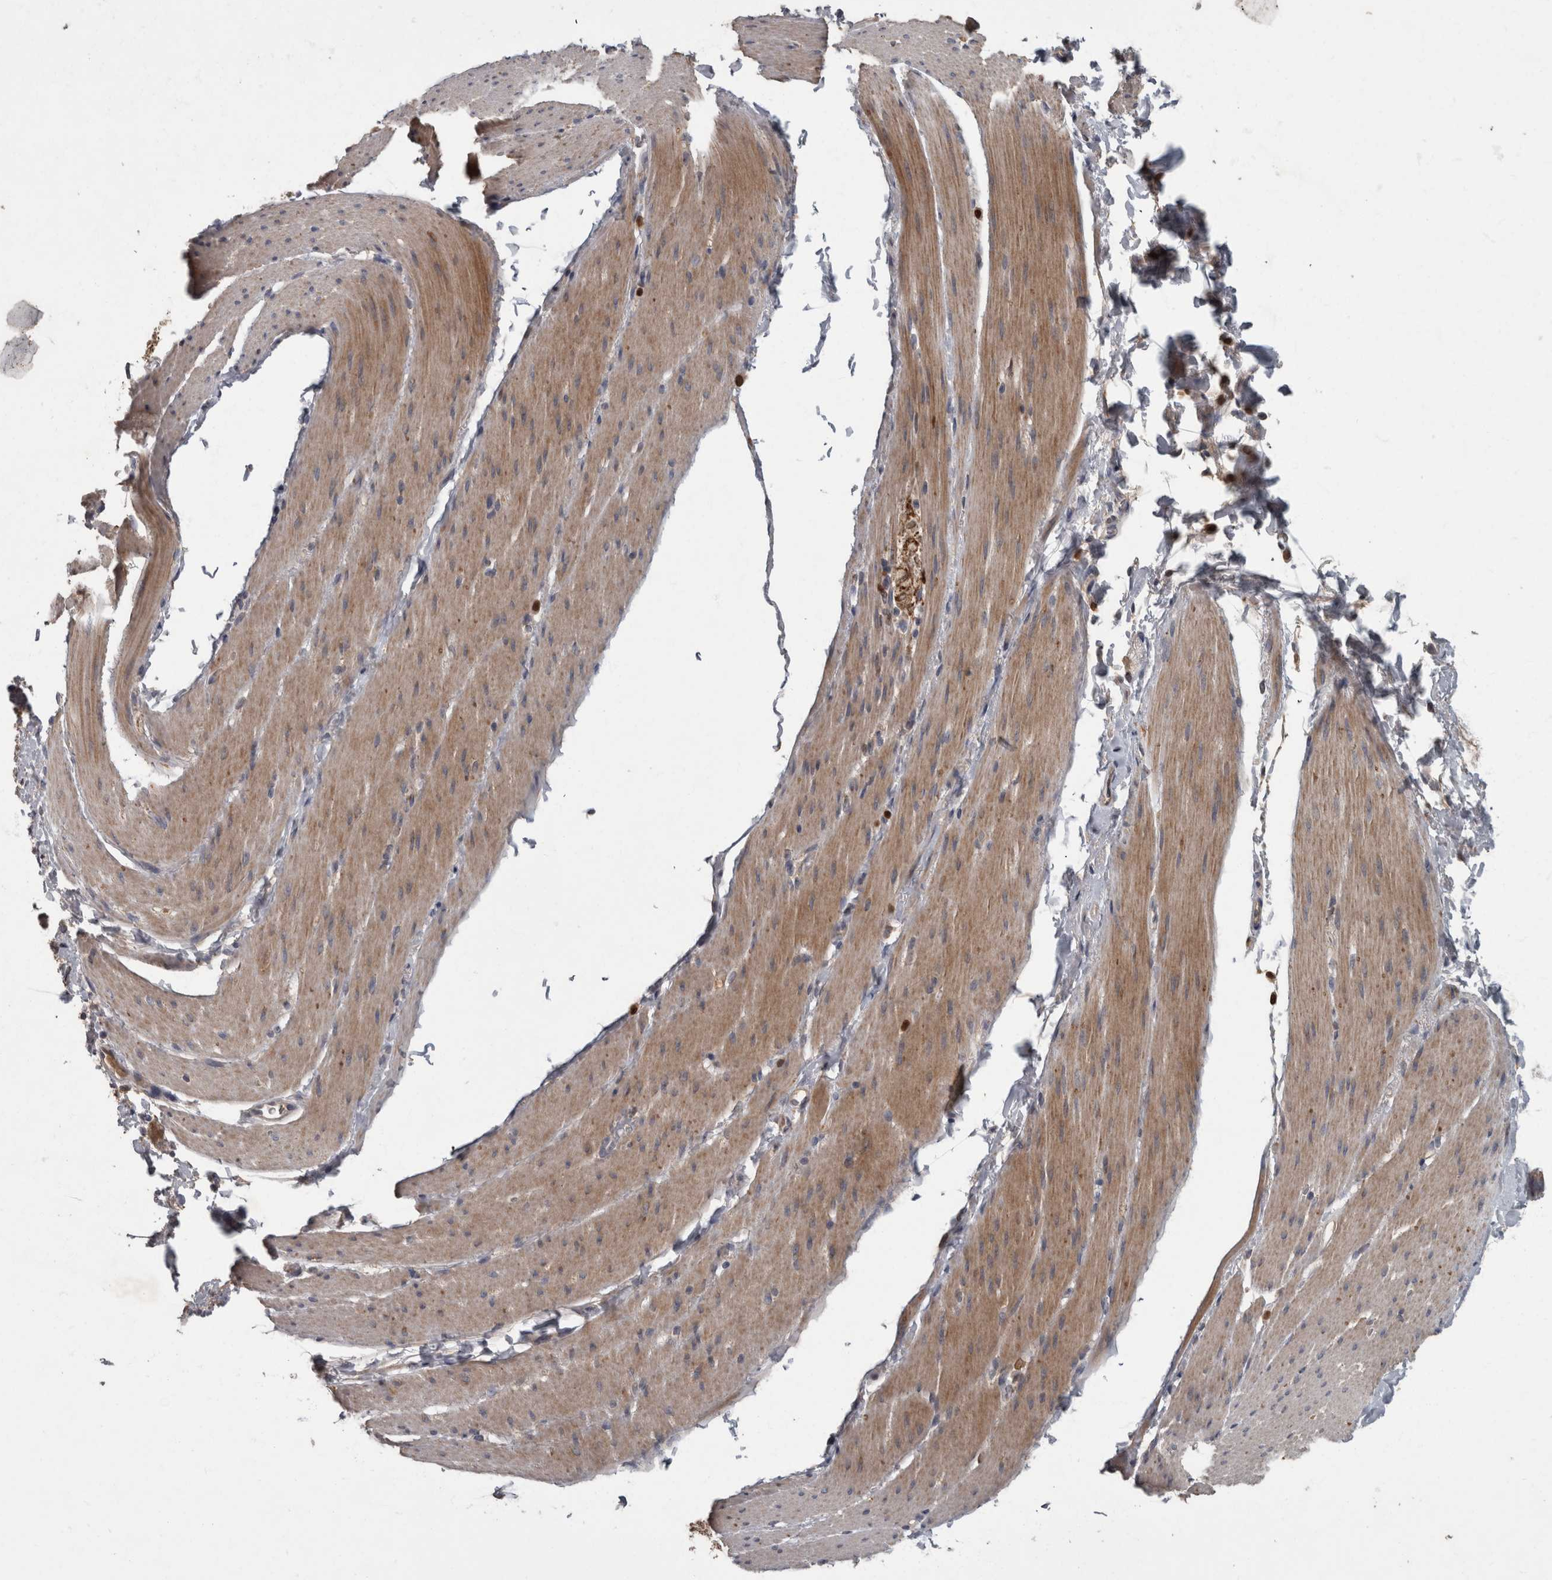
{"staining": {"intensity": "moderate", "quantity": "25%-75%", "location": "cytoplasmic/membranous"}, "tissue": "smooth muscle", "cell_type": "Smooth muscle cells", "image_type": "normal", "snomed": [{"axis": "morphology", "description": "Normal tissue, NOS"}, {"axis": "topography", "description": "Smooth muscle"}, {"axis": "topography", "description": "Small intestine"}], "caption": "Smooth muscle cells show medium levels of moderate cytoplasmic/membranous positivity in about 25%-75% of cells in normal human smooth muscle.", "gene": "PPP1R3C", "patient": {"sex": "female", "age": 84}}